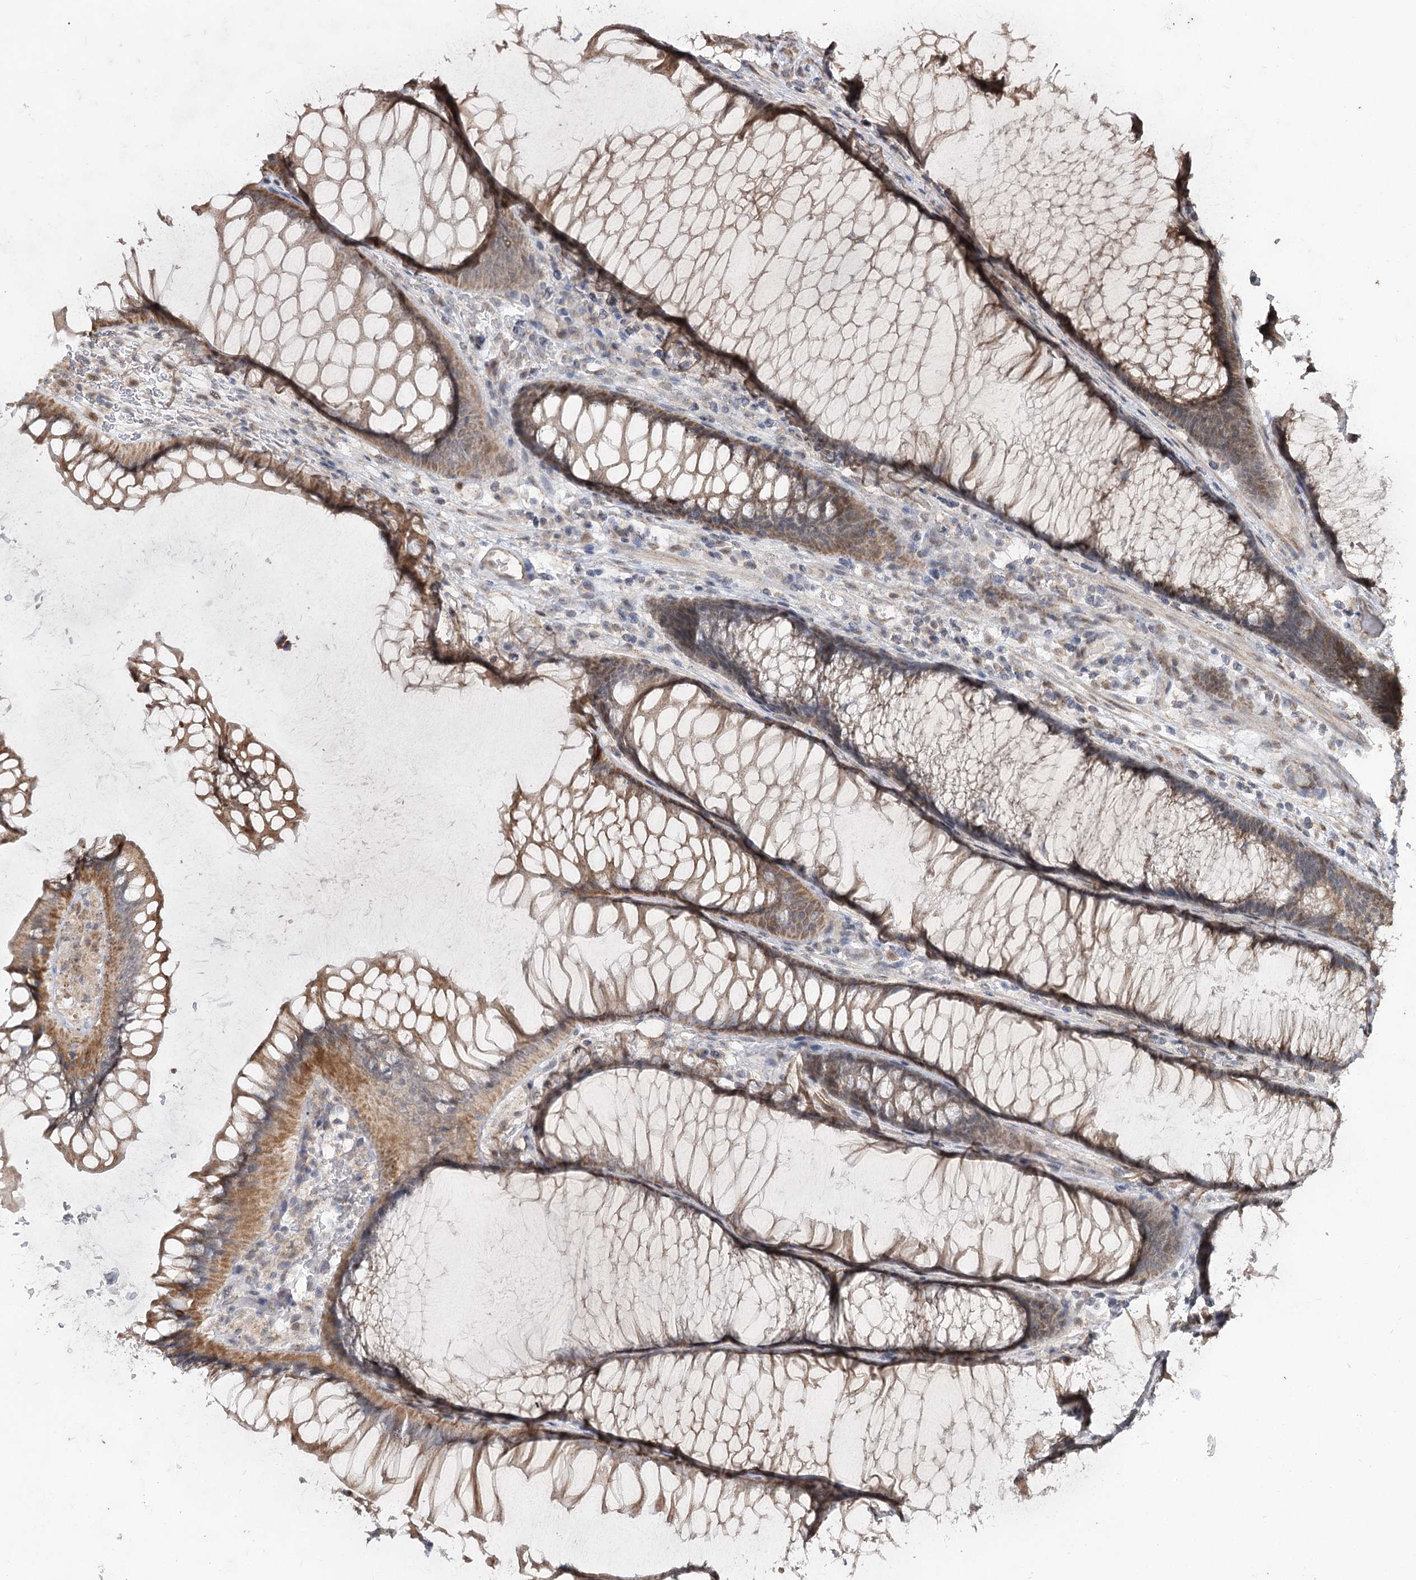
{"staining": {"intensity": "negative", "quantity": "none", "location": "none"}, "tissue": "colon", "cell_type": "Endothelial cells", "image_type": "normal", "snomed": [{"axis": "morphology", "description": "Normal tissue, NOS"}, {"axis": "topography", "description": "Colon"}], "caption": "The image displays no significant positivity in endothelial cells of colon. (DAB (3,3'-diaminobenzidine) immunohistochemistry visualized using brightfield microscopy, high magnification).", "gene": "RUFY4", "patient": {"sex": "female", "age": 82}}